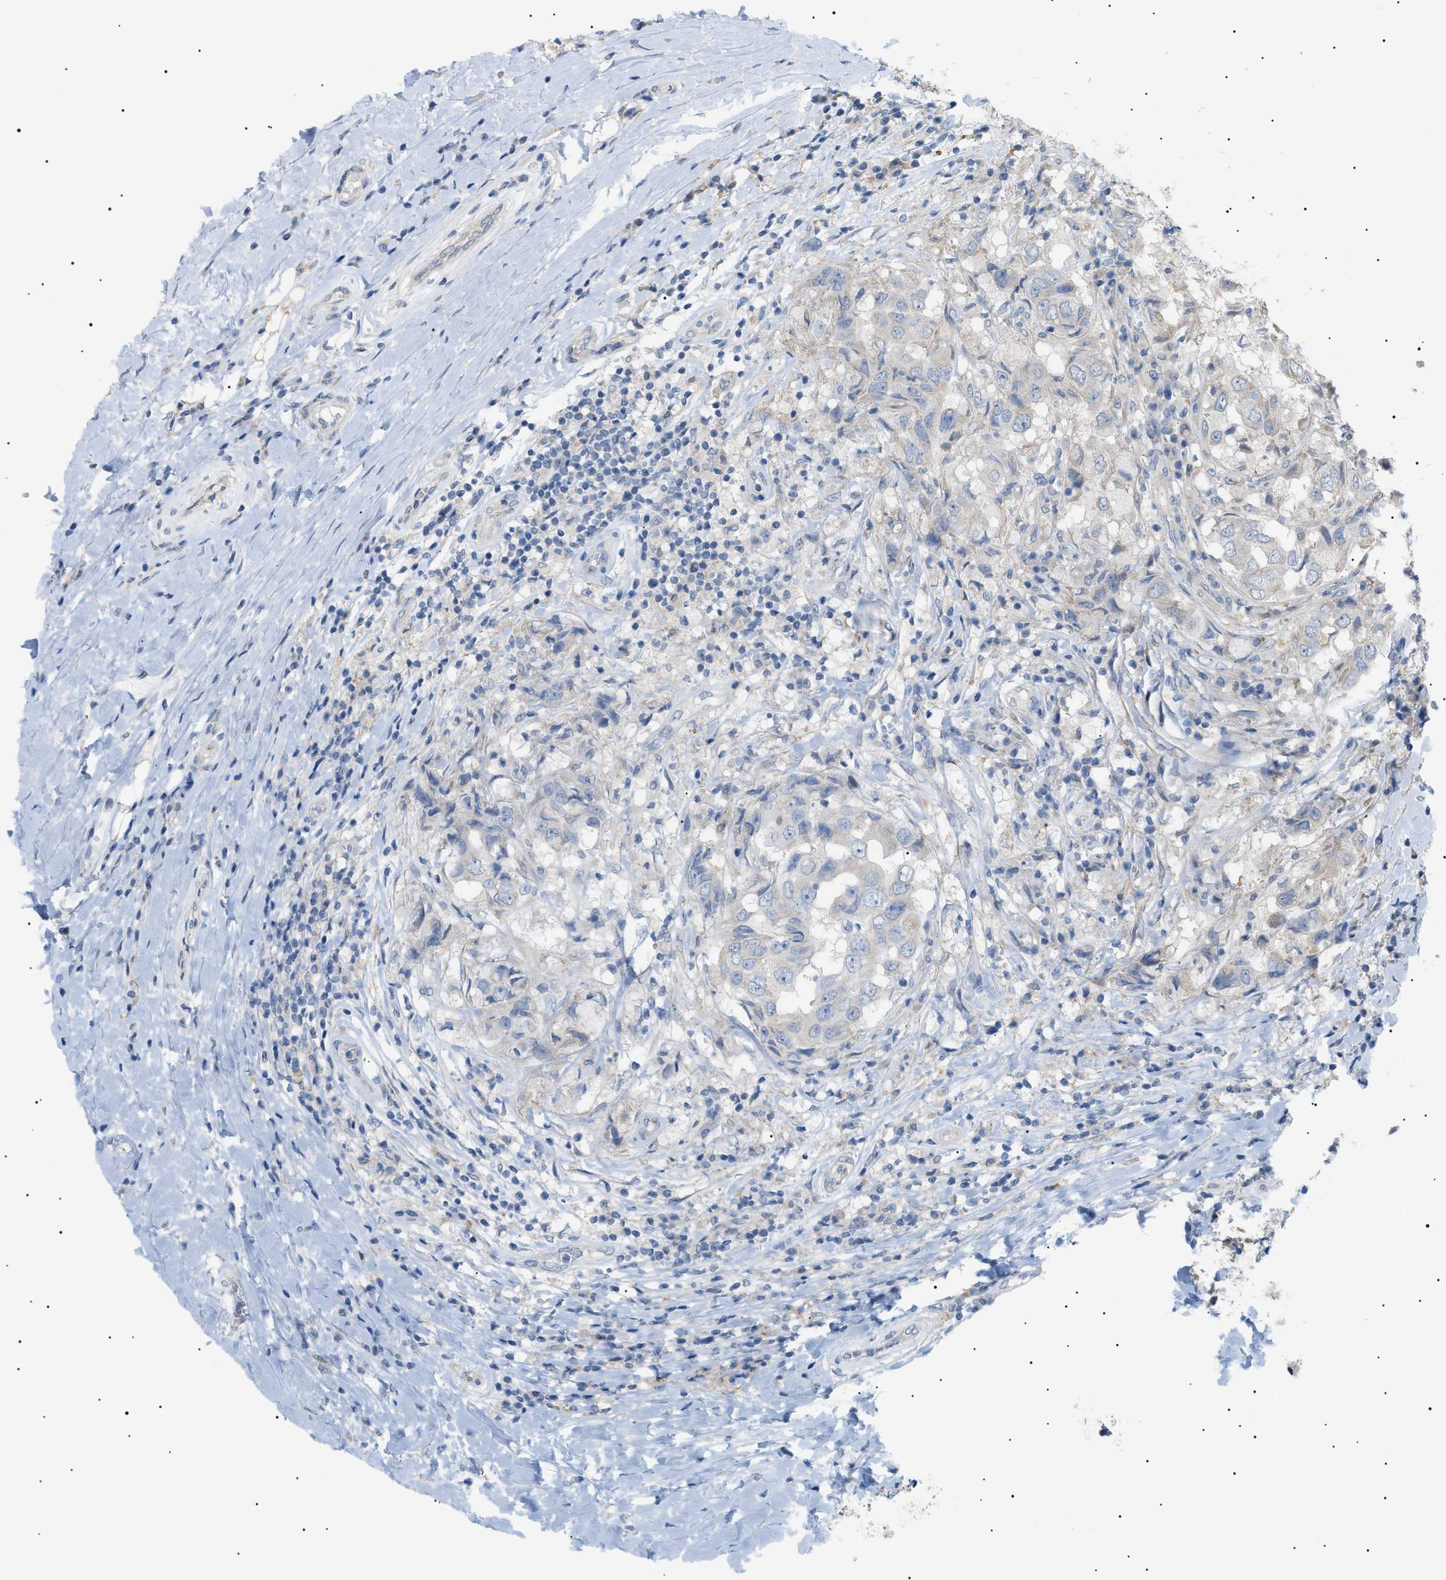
{"staining": {"intensity": "negative", "quantity": "none", "location": "none"}, "tissue": "breast cancer", "cell_type": "Tumor cells", "image_type": "cancer", "snomed": [{"axis": "morphology", "description": "Duct carcinoma"}, {"axis": "topography", "description": "Breast"}], "caption": "The photomicrograph demonstrates no staining of tumor cells in breast cancer (intraductal carcinoma).", "gene": "IRS2", "patient": {"sex": "female", "age": 27}}